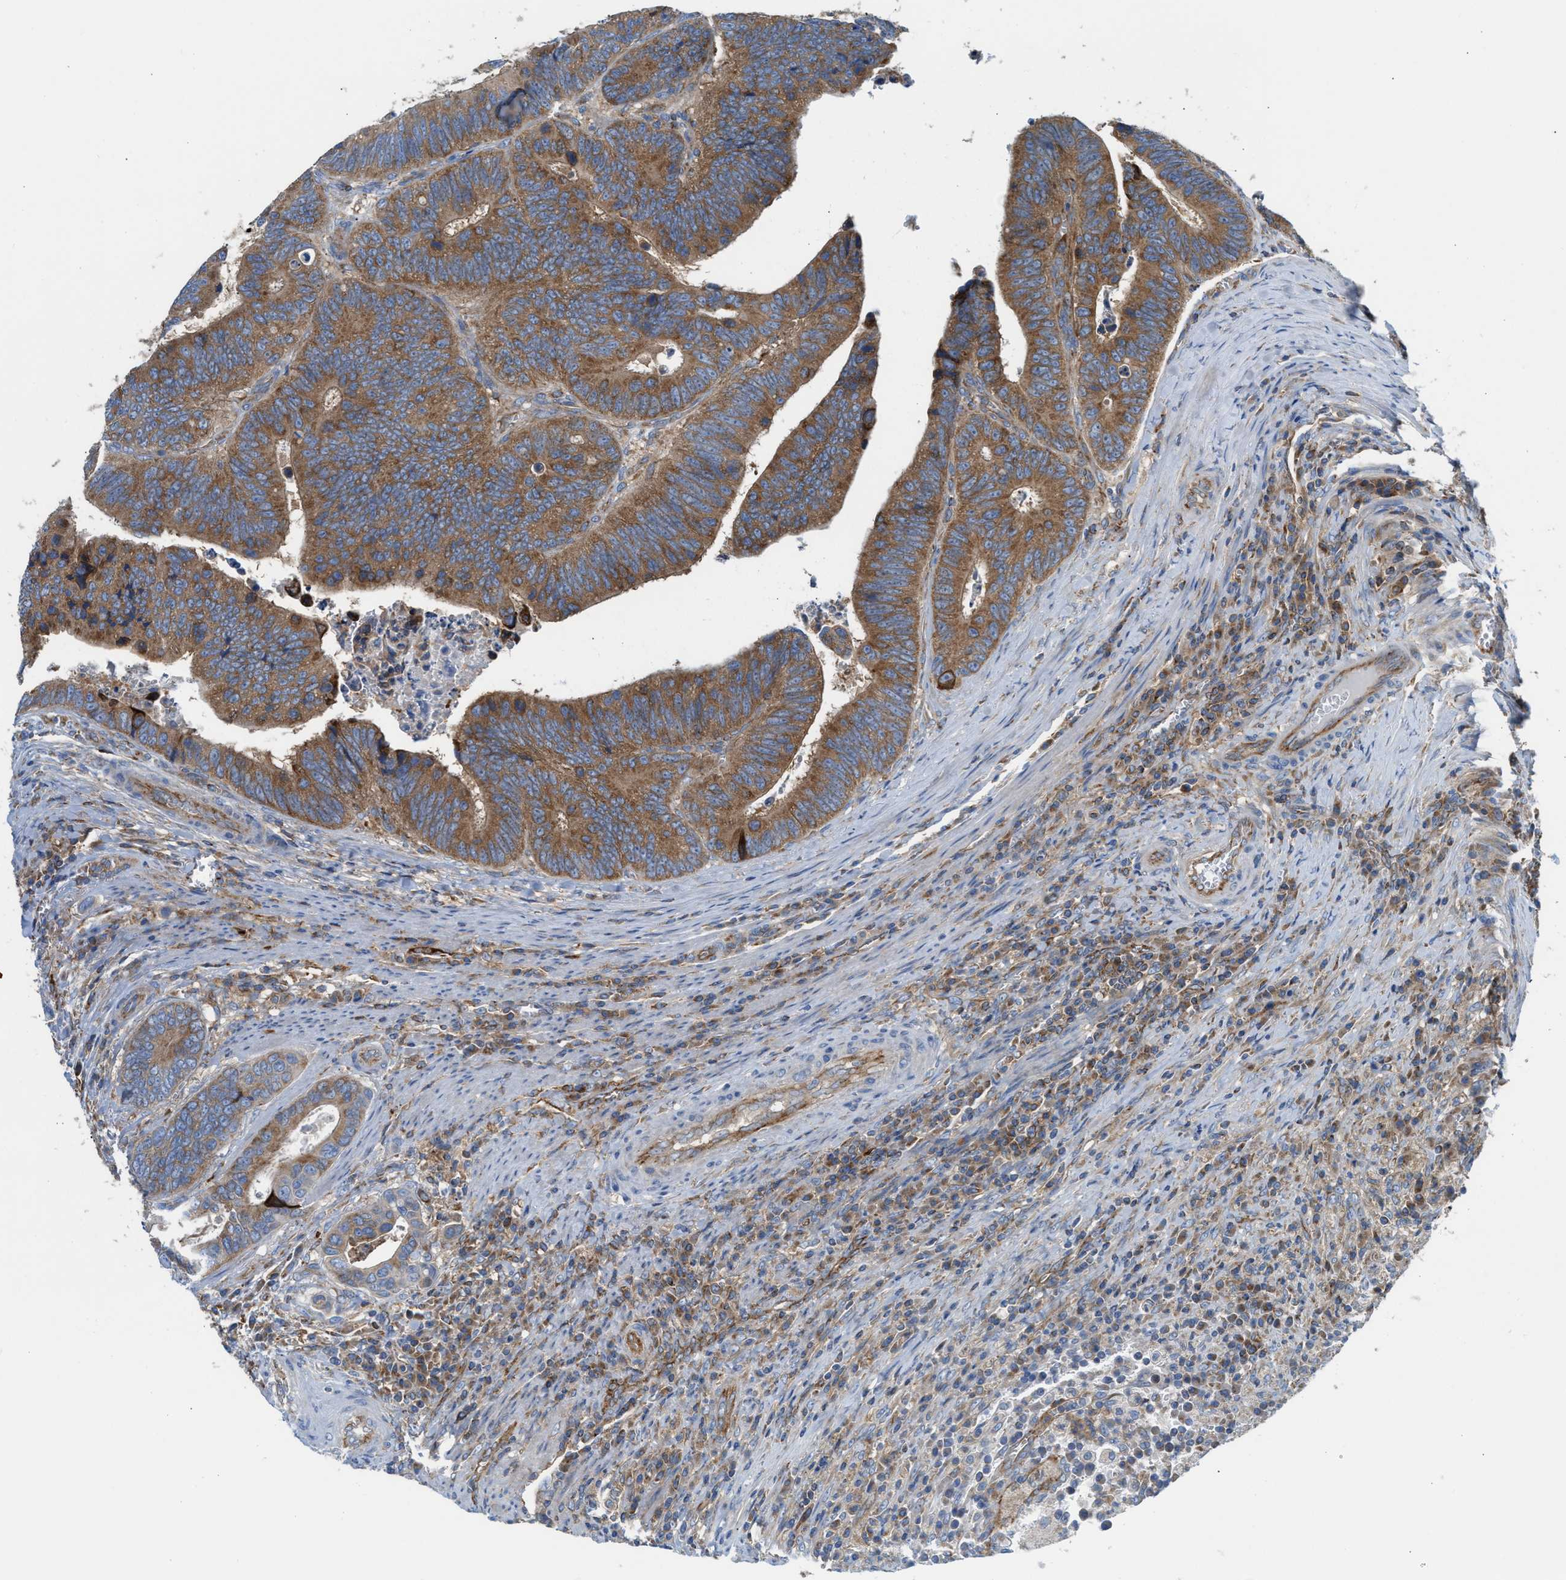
{"staining": {"intensity": "moderate", "quantity": ">75%", "location": "cytoplasmic/membranous"}, "tissue": "colorectal cancer", "cell_type": "Tumor cells", "image_type": "cancer", "snomed": [{"axis": "morphology", "description": "Inflammation, NOS"}, {"axis": "morphology", "description": "Adenocarcinoma, NOS"}, {"axis": "topography", "description": "Colon"}], "caption": "This histopathology image shows colorectal cancer (adenocarcinoma) stained with immunohistochemistry (IHC) to label a protein in brown. The cytoplasmic/membranous of tumor cells show moderate positivity for the protein. Nuclei are counter-stained blue.", "gene": "TBC1D15", "patient": {"sex": "male", "age": 72}}